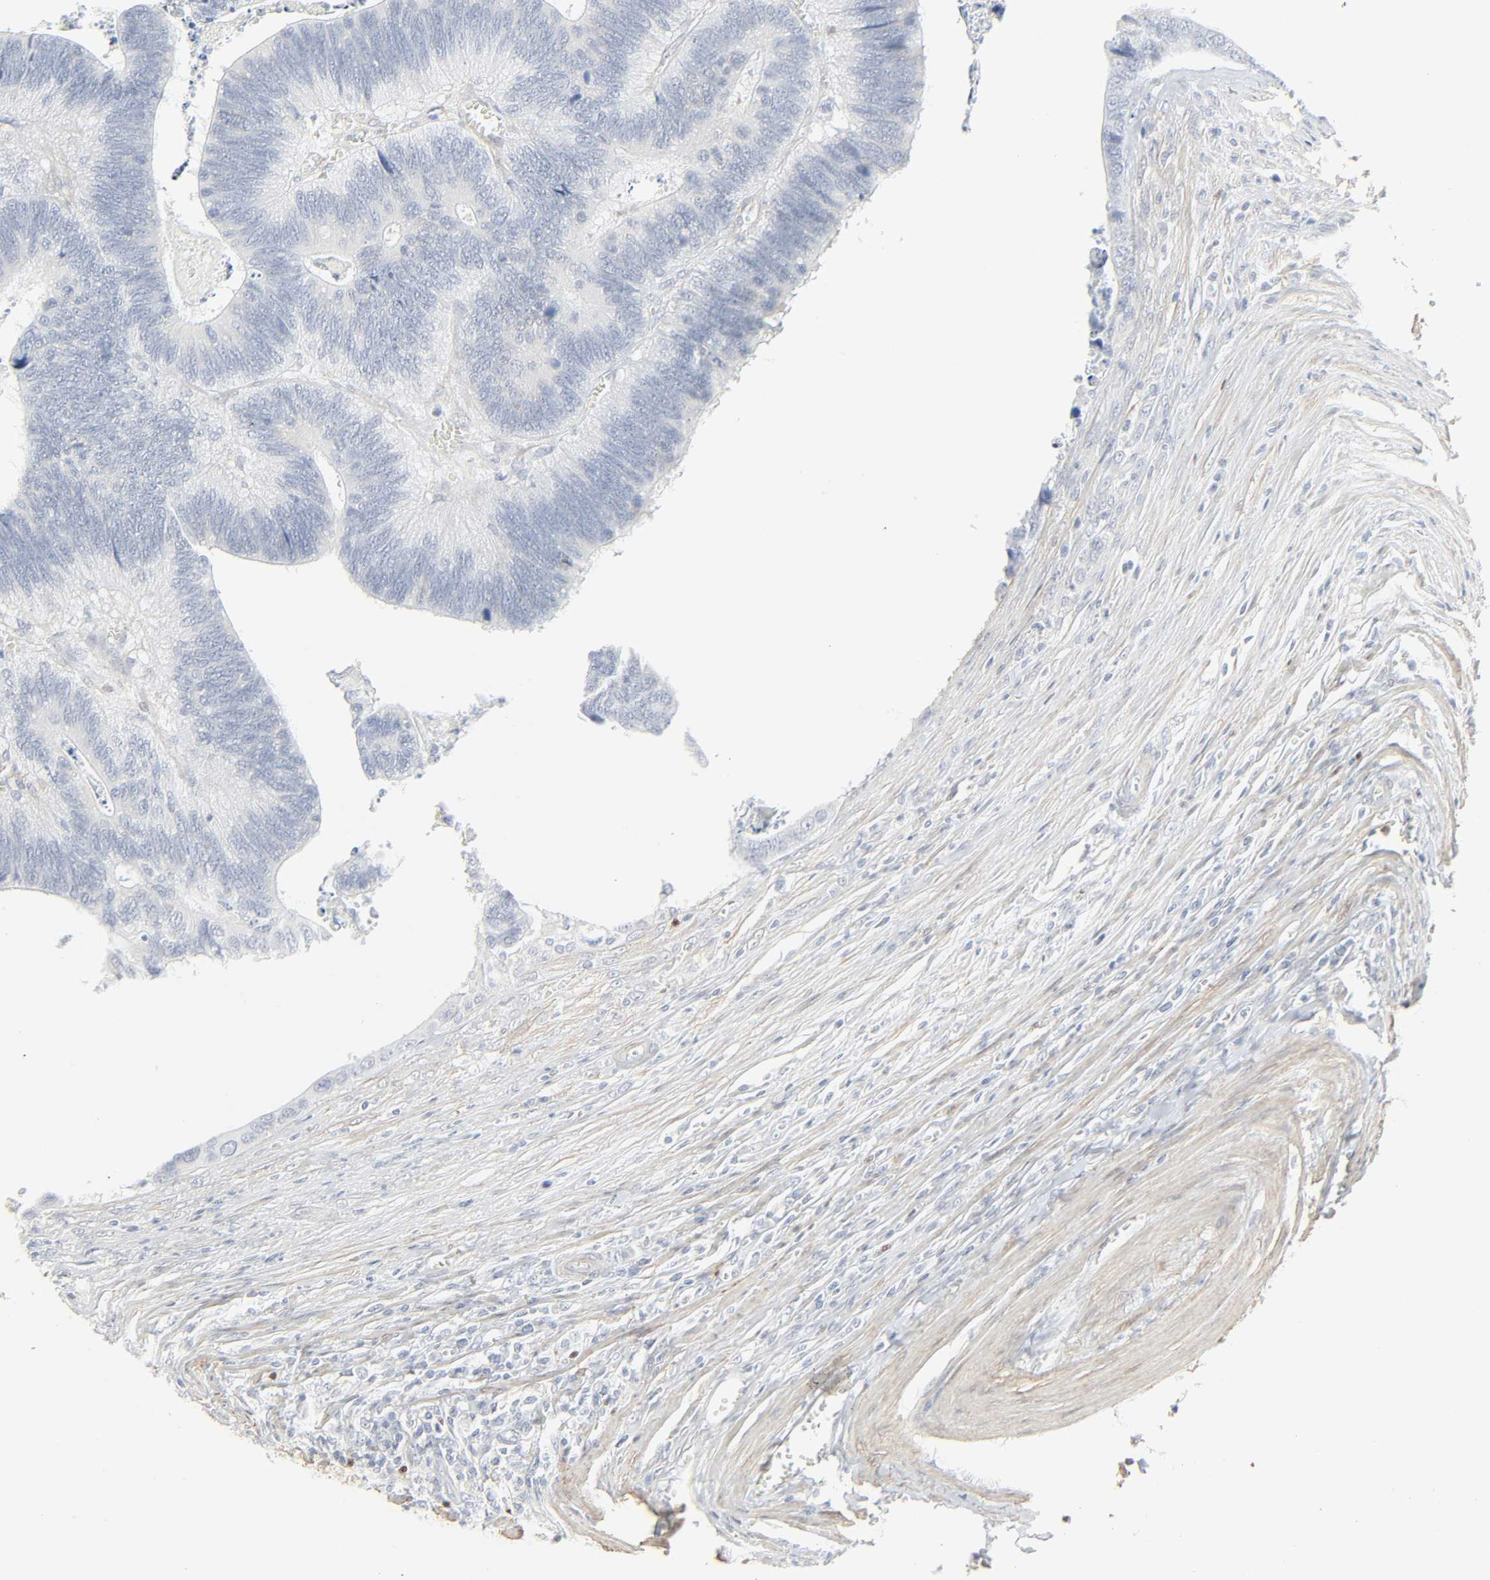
{"staining": {"intensity": "negative", "quantity": "none", "location": "none"}, "tissue": "colorectal cancer", "cell_type": "Tumor cells", "image_type": "cancer", "snomed": [{"axis": "morphology", "description": "Adenocarcinoma, NOS"}, {"axis": "topography", "description": "Colon"}], "caption": "High power microscopy image of an immunohistochemistry histopathology image of colorectal adenocarcinoma, revealing no significant positivity in tumor cells.", "gene": "ZBTB16", "patient": {"sex": "male", "age": 72}}